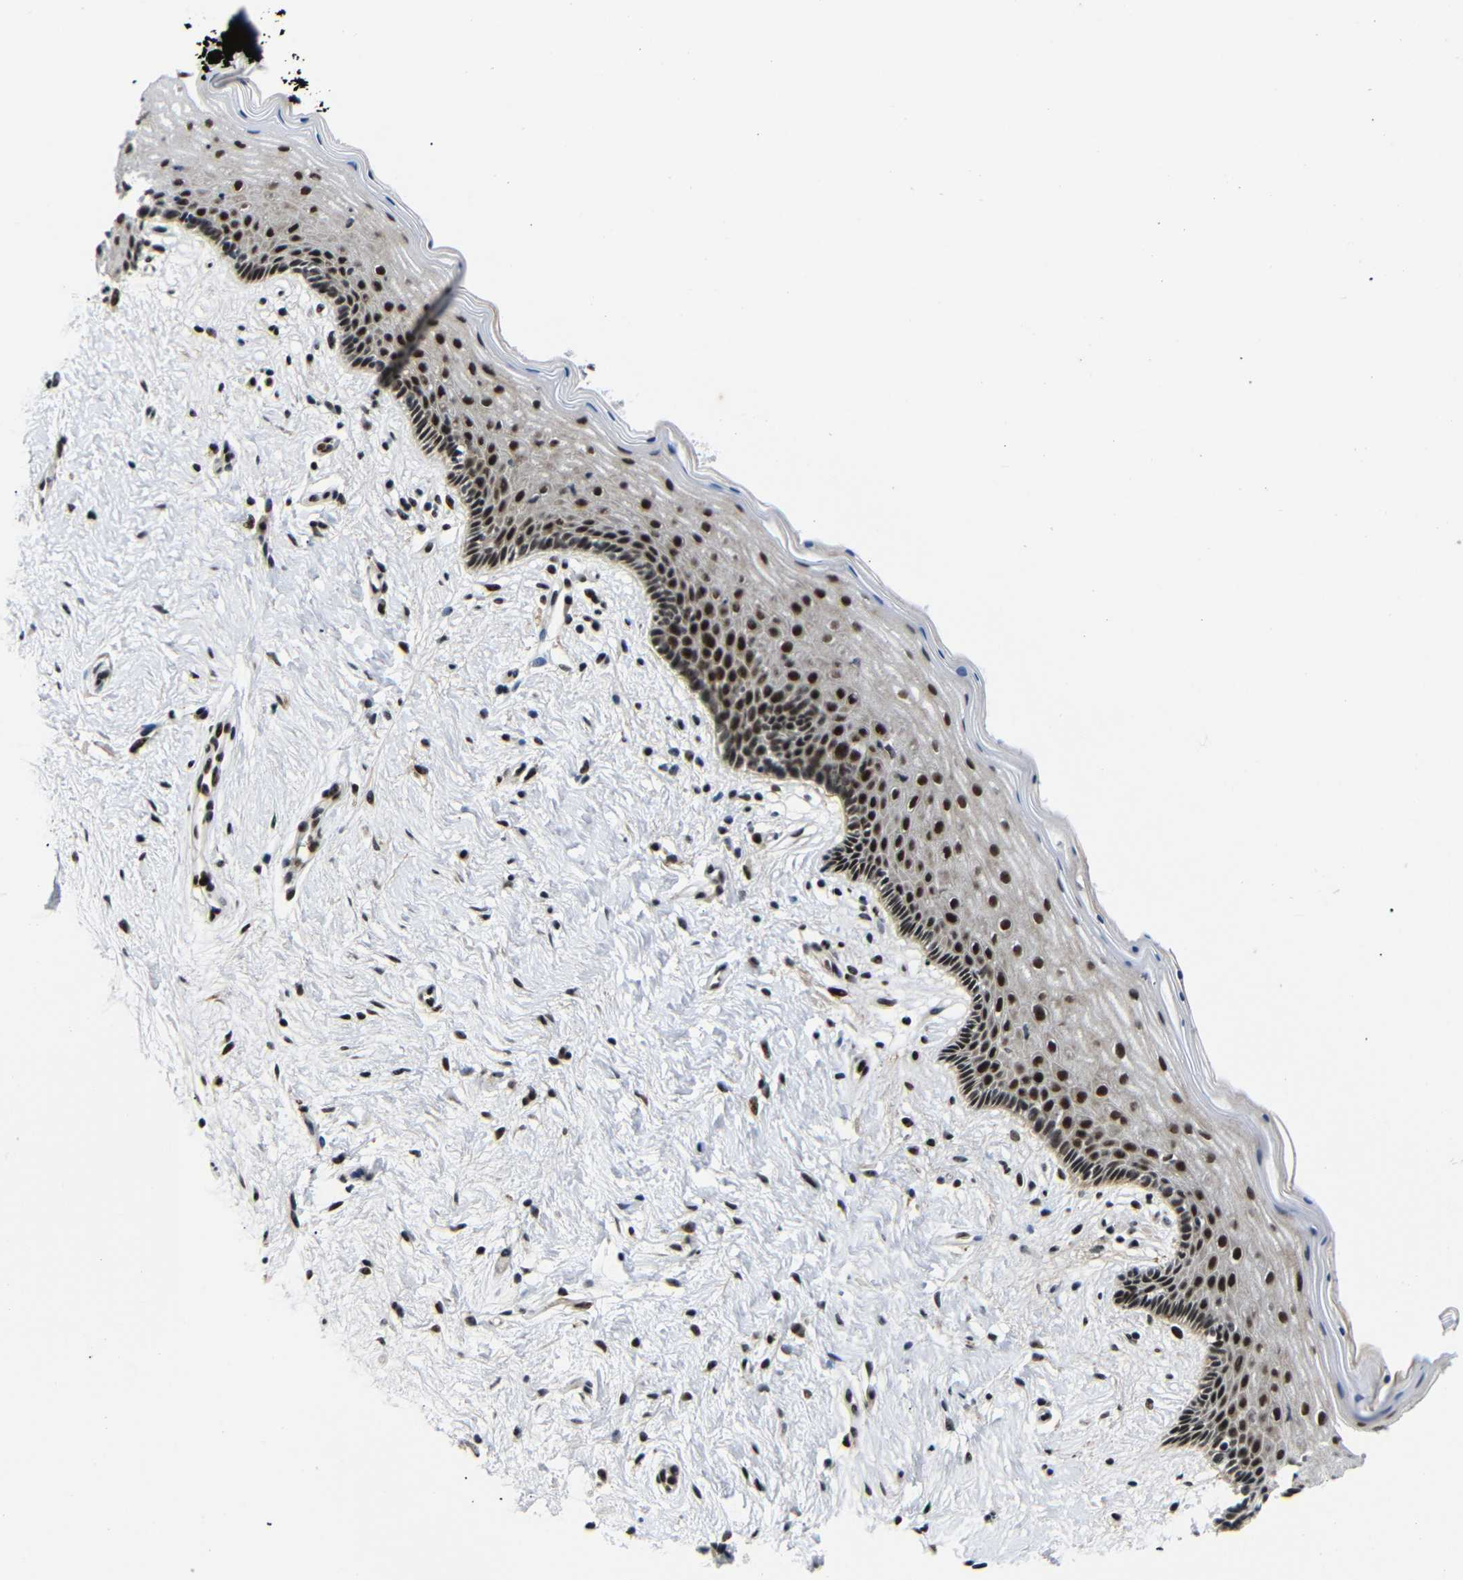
{"staining": {"intensity": "strong", "quantity": ">75%", "location": "nuclear"}, "tissue": "vagina", "cell_type": "Squamous epithelial cells", "image_type": "normal", "snomed": [{"axis": "morphology", "description": "Normal tissue, NOS"}, {"axis": "topography", "description": "Vagina"}], "caption": "Vagina stained with a brown dye exhibits strong nuclear positive positivity in about >75% of squamous epithelial cells.", "gene": "SETDB2", "patient": {"sex": "female", "age": 44}}